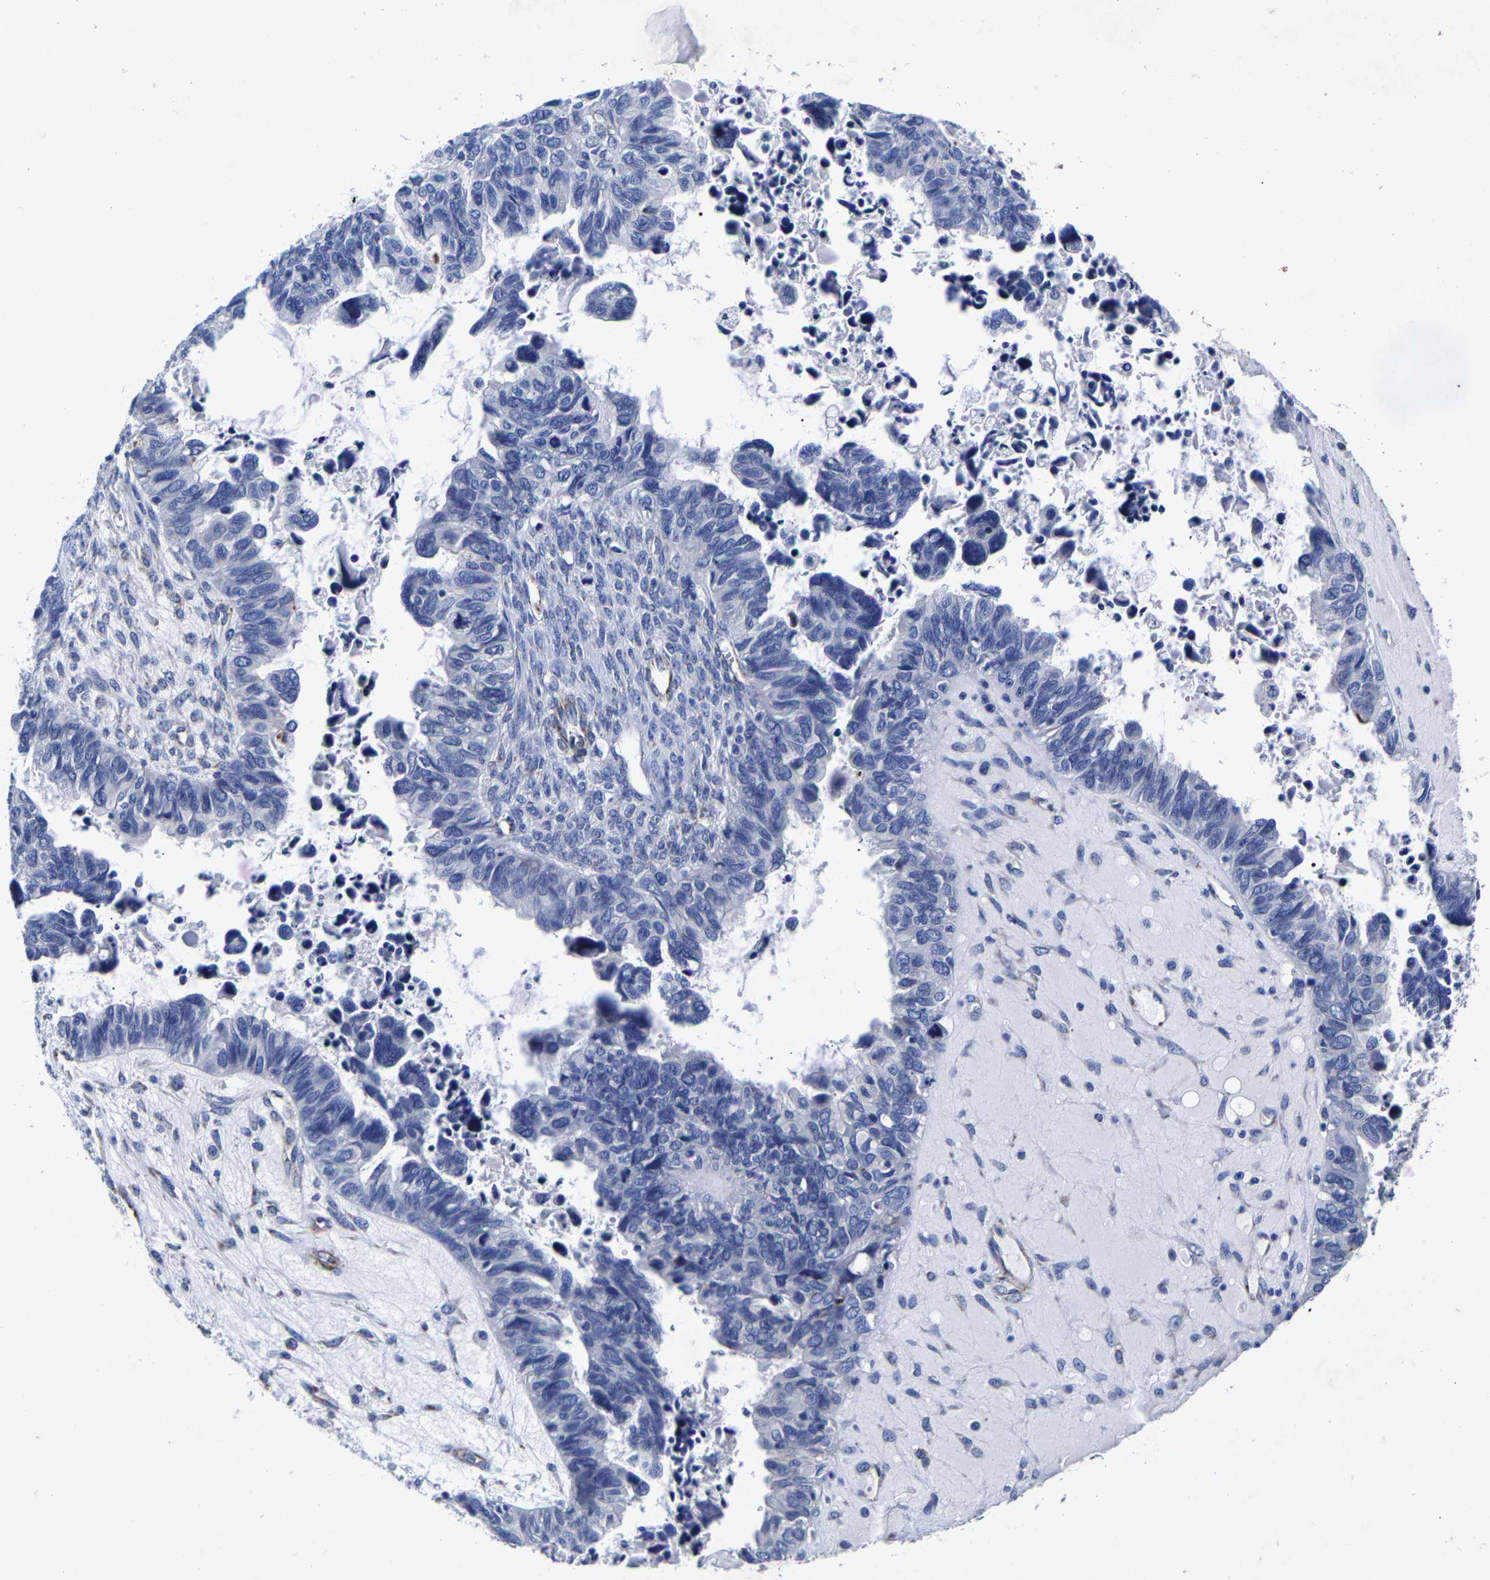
{"staining": {"intensity": "negative", "quantity": "none", "location": "none"}, "tissue": "ovarian cancer", "cell_type": "Tumor cells", "image_type": "cancer", "snomed": [{"axis": "morphology", "description": "Cystadenocarcinoma, serous, NOS"}, {"axis": "topography", "description": "Ovary"}], "caption": "Immunohistochemical staining of human ovarian cancer exhibits no significant staining in tumor cells. Brightfield microscopy of IHC stained with DAB (brown) and hematoxylin (blue), captured at high magnification.", "gene": "AASS", "patient": {"sex": "female", "age": 79}}